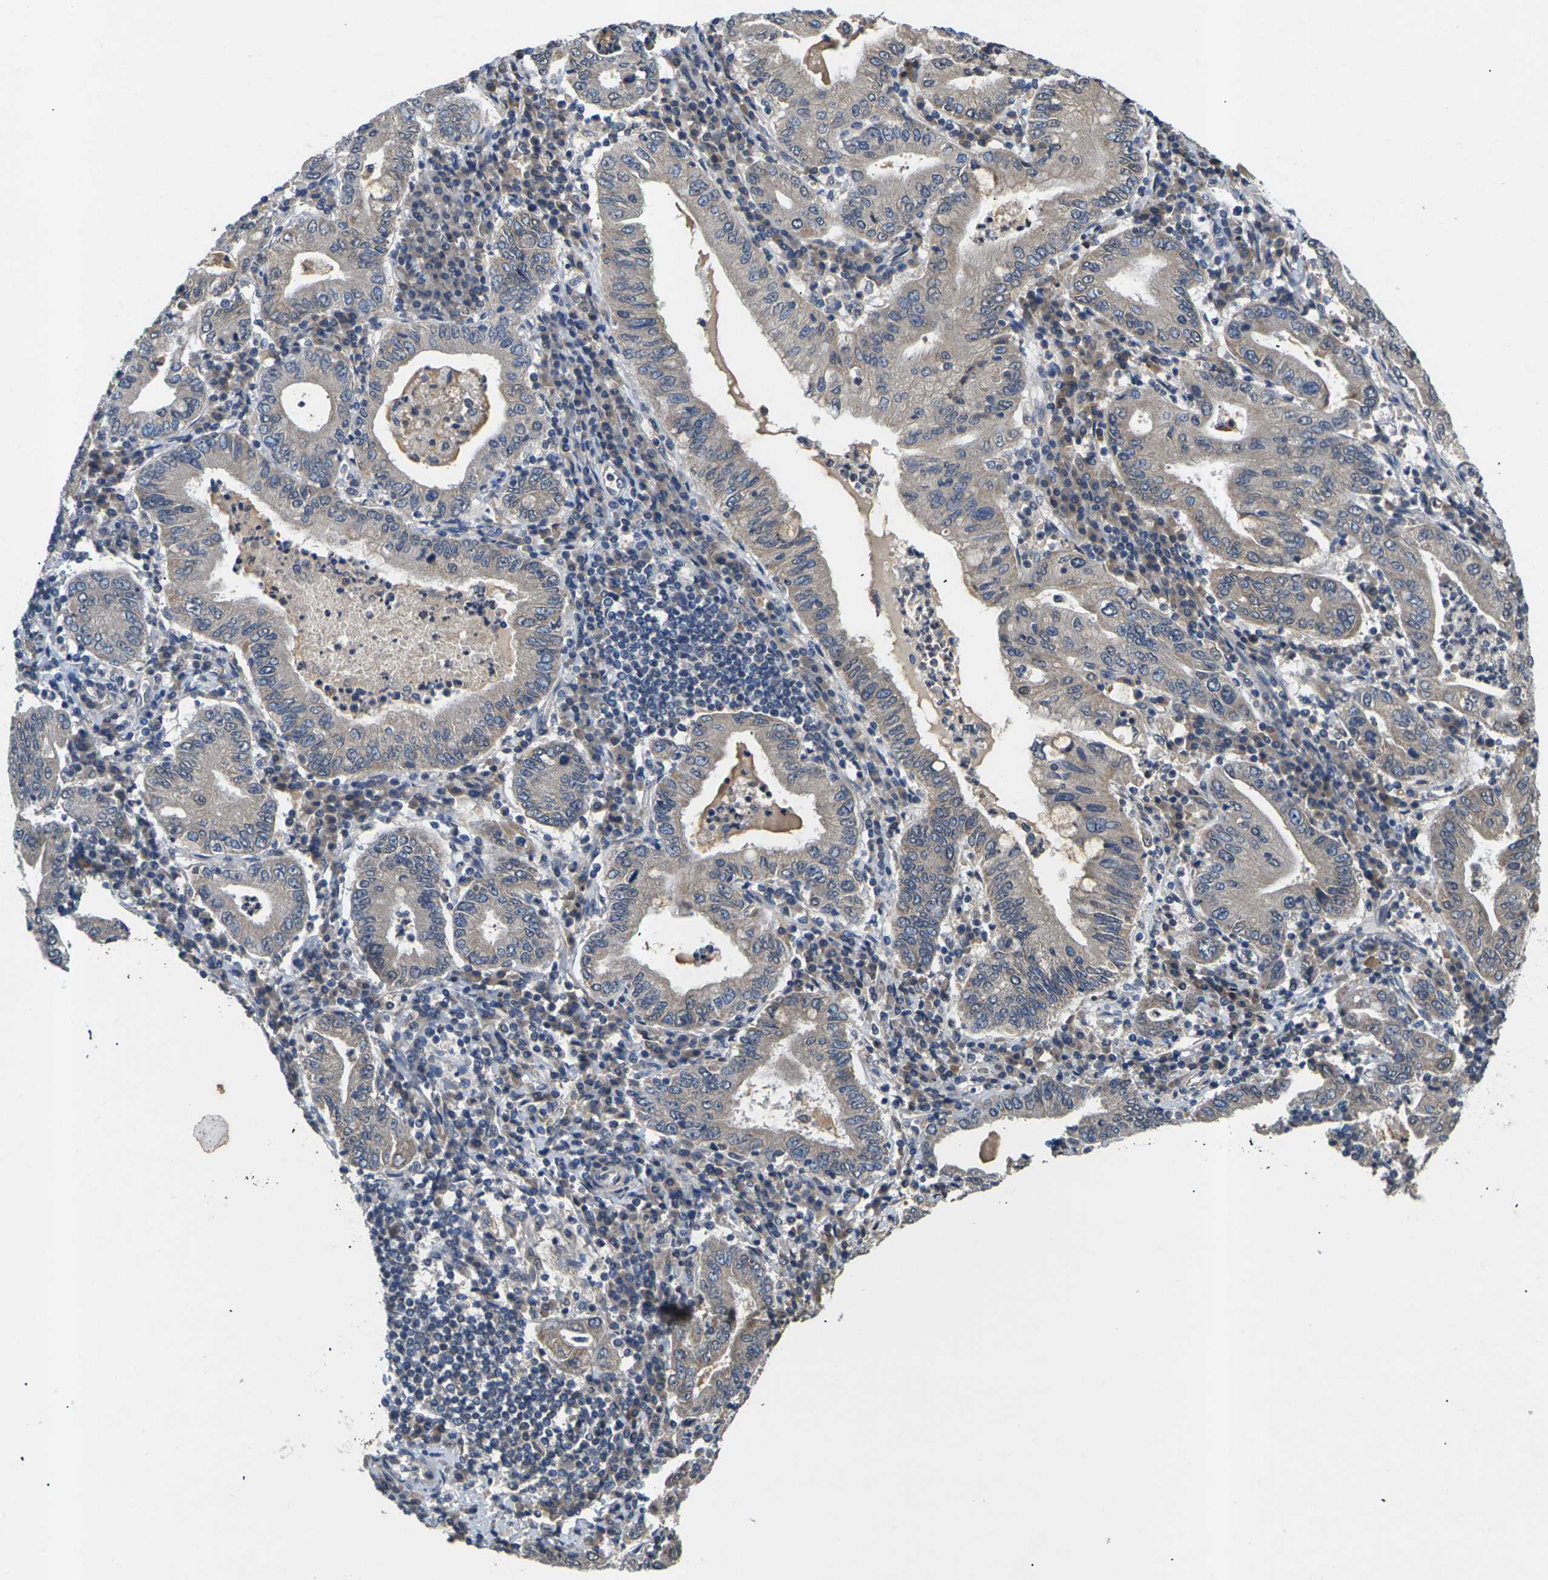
{"staining": {"intensity": "weak", "quantity": "<25%", "location": "cytoplasmic/membranous"}, "tissue": "stomach cancer", "cell_type": "Tumor cells", "image_type": "cancer", "snomed": [{"axis": "morphology", "description": "Normal tissue, NOS"}, {"axis": "morphology", "description": "Adenocarcinoma, NOS"}, {"axis": "topography", "description": "Esophagus"}, {"axis": "topography", "description": "Stomach, upper"}, {"axis": "topography", "description": "Peripheral nerve tissue"}], "caption": "This is an immunohistochemistry (IHC) histopathology image of human adenocarcinoma (stomach). There is no positivity in tumor cells.", "gene": "SLC2A2", "patient": {"sex": "male", "age": 62}}